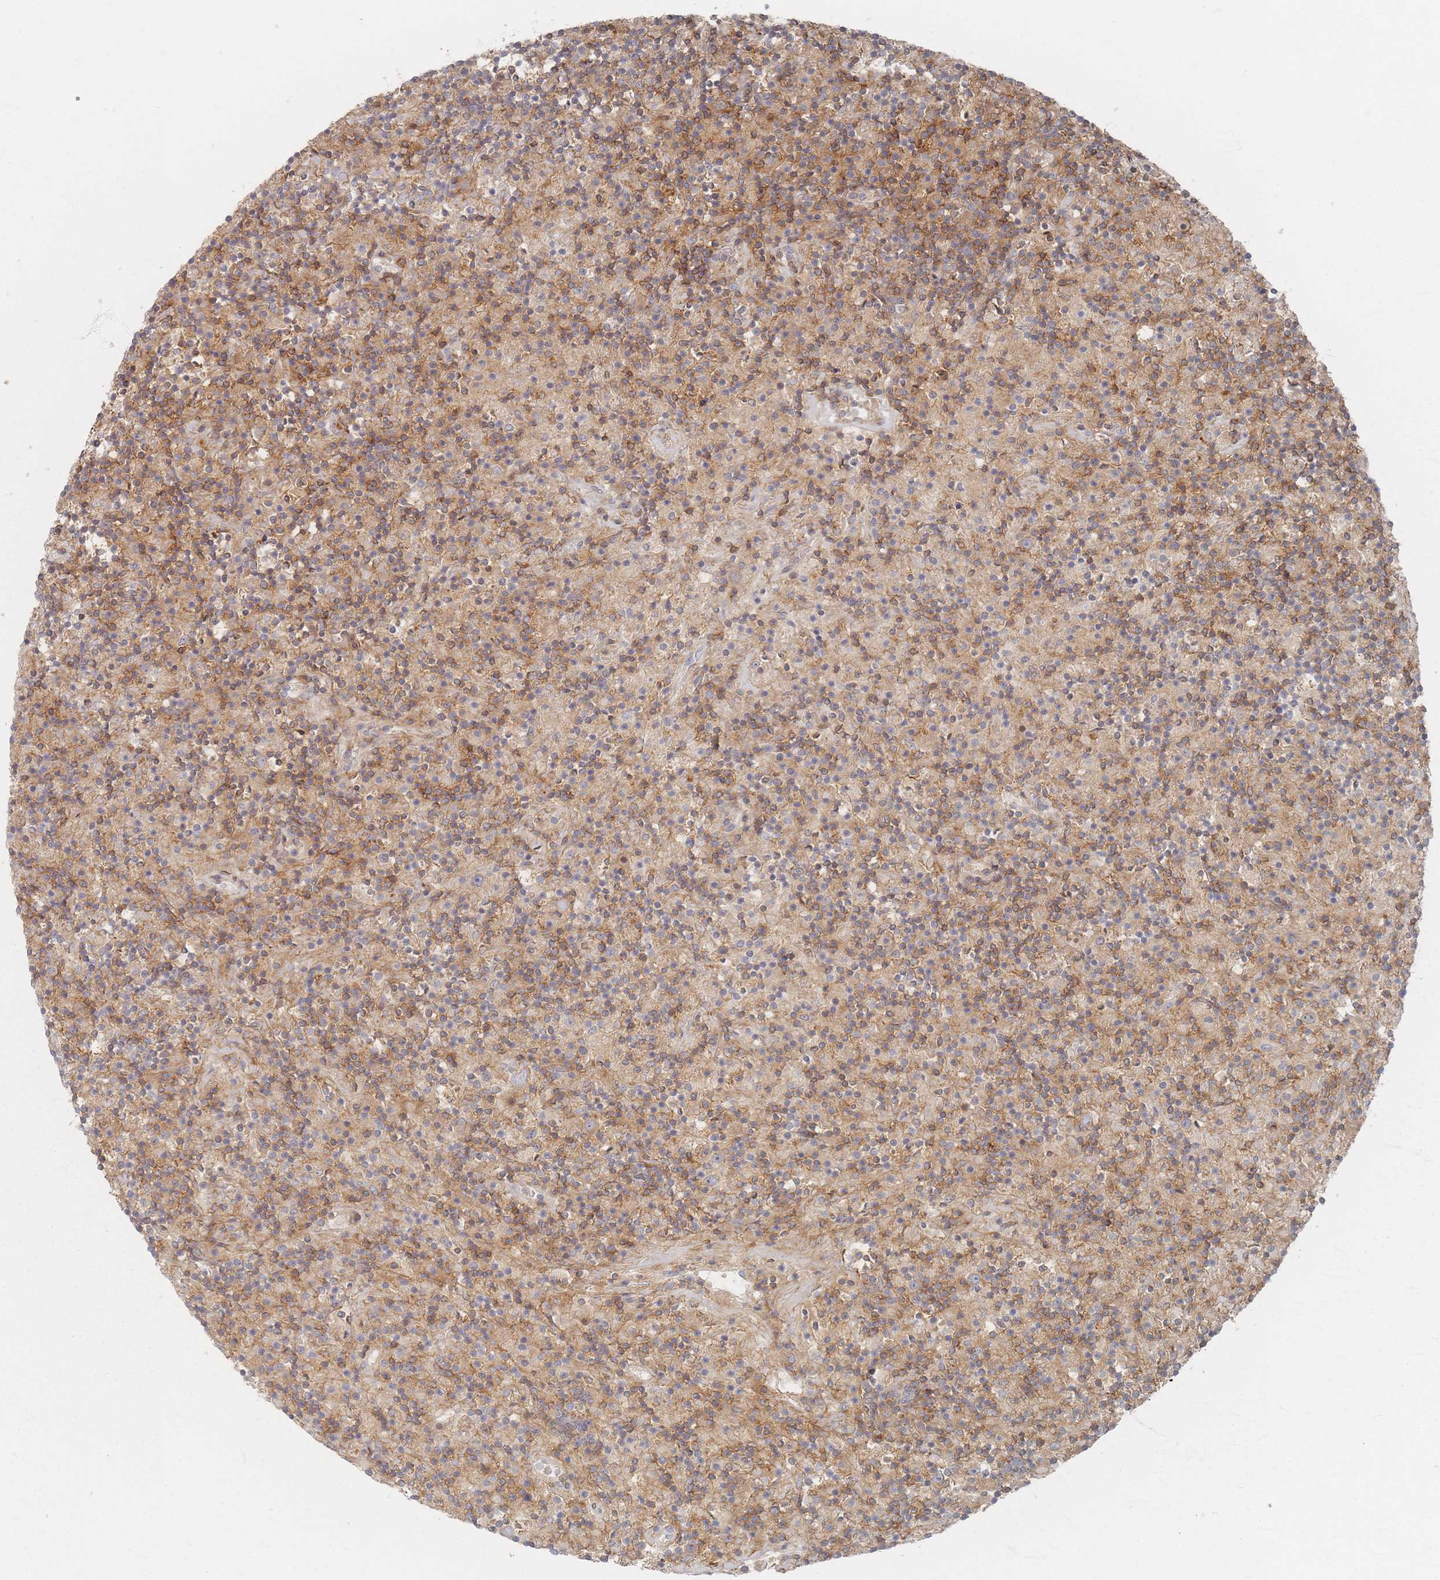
{"staining": {"intensity": "weak", "quantity": "25%-75%", "location": "cytoplasmic/membranous"}, "tissue": "lymphoma", "cell_type": "Tumor cells", "image_type": "cancer", "snomed": [{"axis": "morphology", "description": "Hodgkin's disease, NOS"}, {"axis": "topography", "description": "Lymph node"}], "caption": "Human Hodgkin's disease stained for a protein (brown) shows weak cytoplasmic/membranous positive expression in approximately 25%-75% of tumor cells.", "gene": "ZNF852", "patient": {"sex": "male", "age": 70}}